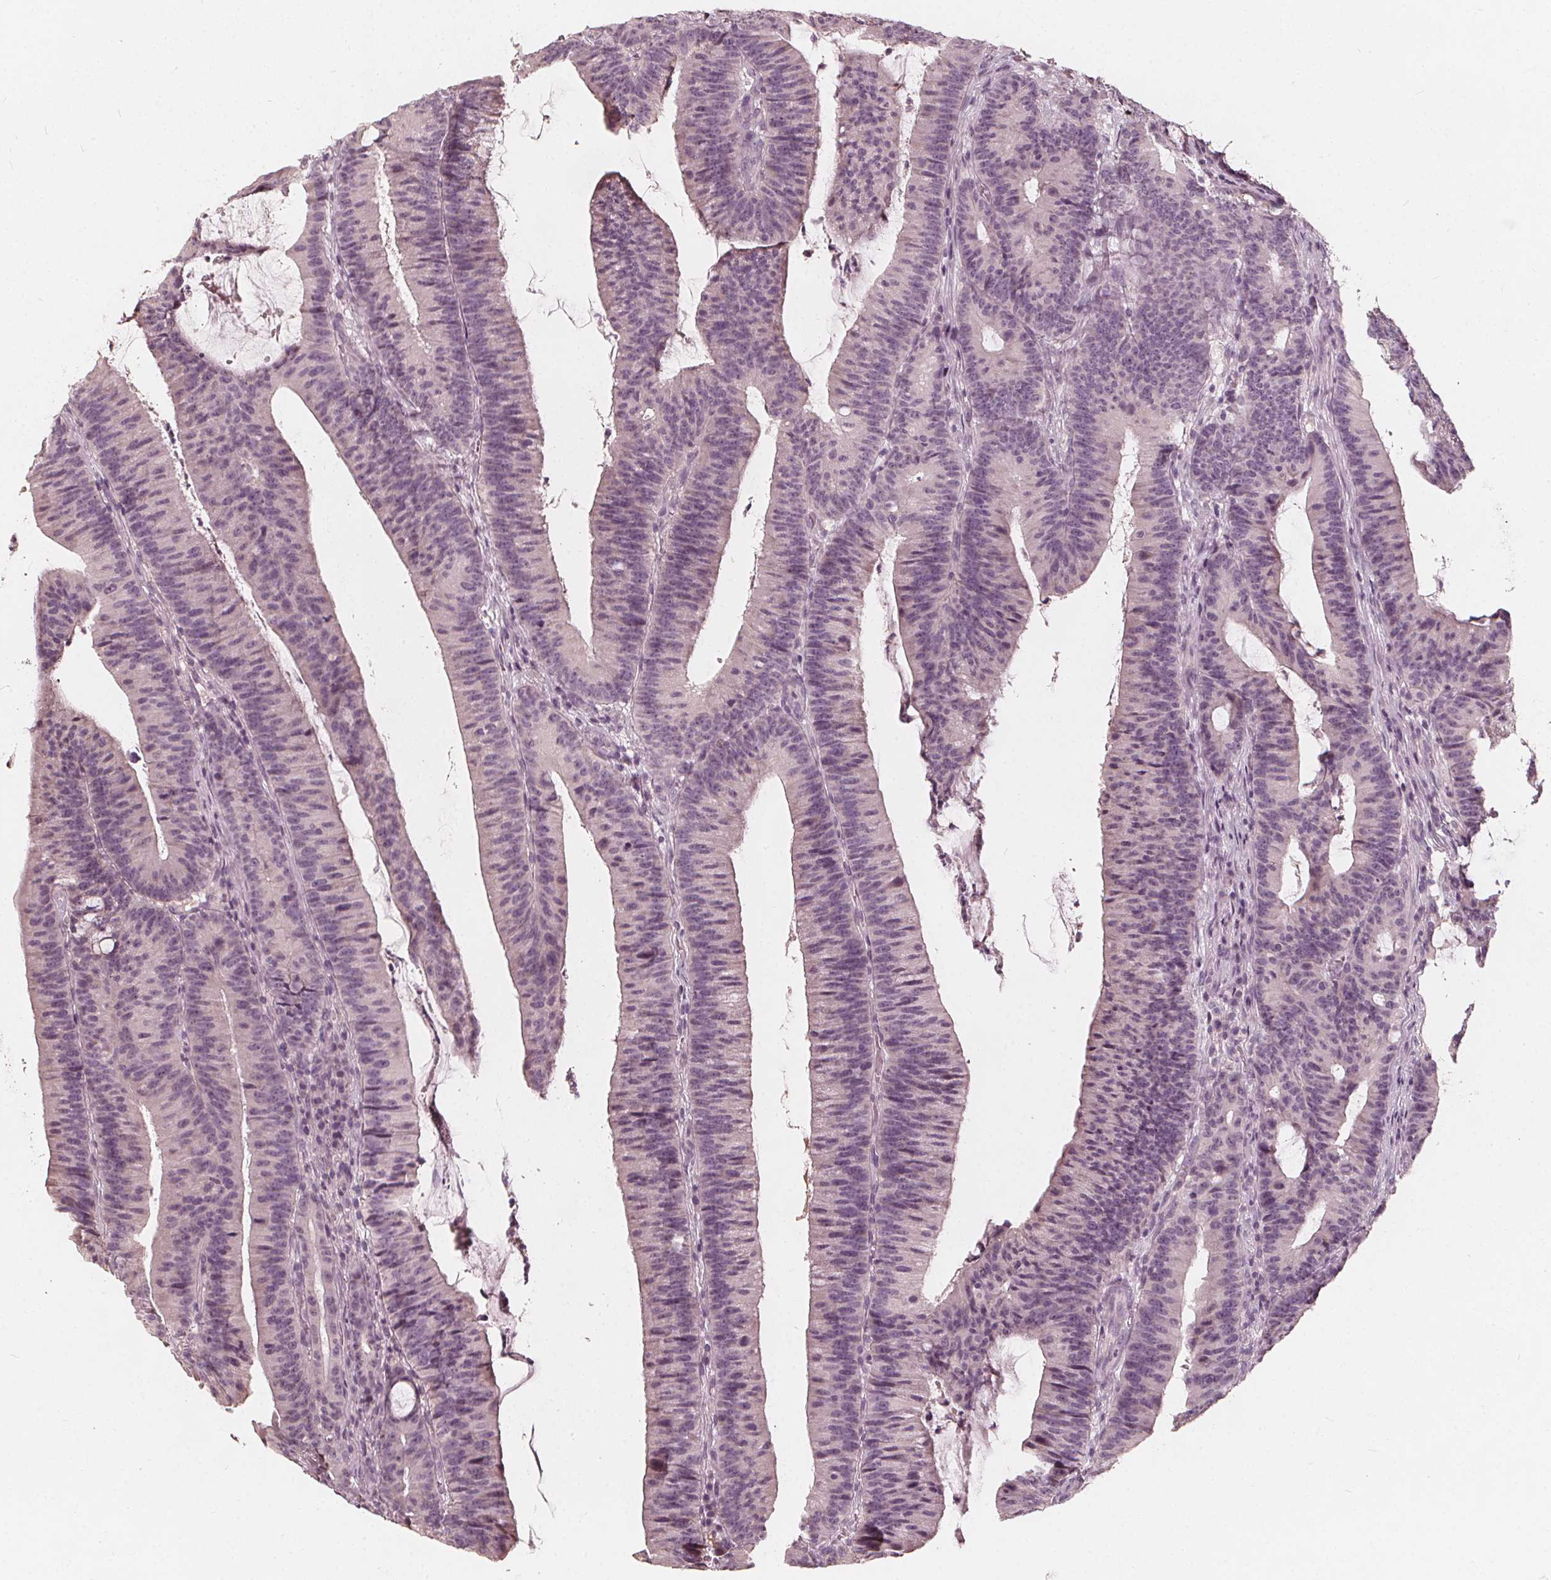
{"staining": {"intensity": "negative", "quantity": "none", "location": "none"}, "tissue": "colorectal cancer", "cell_type": "Tumor cells", "image_type": "cancer", "snomed": [{"axis": "morphology", "description": "Adenocarcinoma, NOS"}, {"axis": "topography", "description": "Colon"}], "caption": "Tumor cells show no significant protein staining in colorectal adenocarcinoma.", "gene": "NPC1L1", "patient": {"sex": "female", "age": 78}}